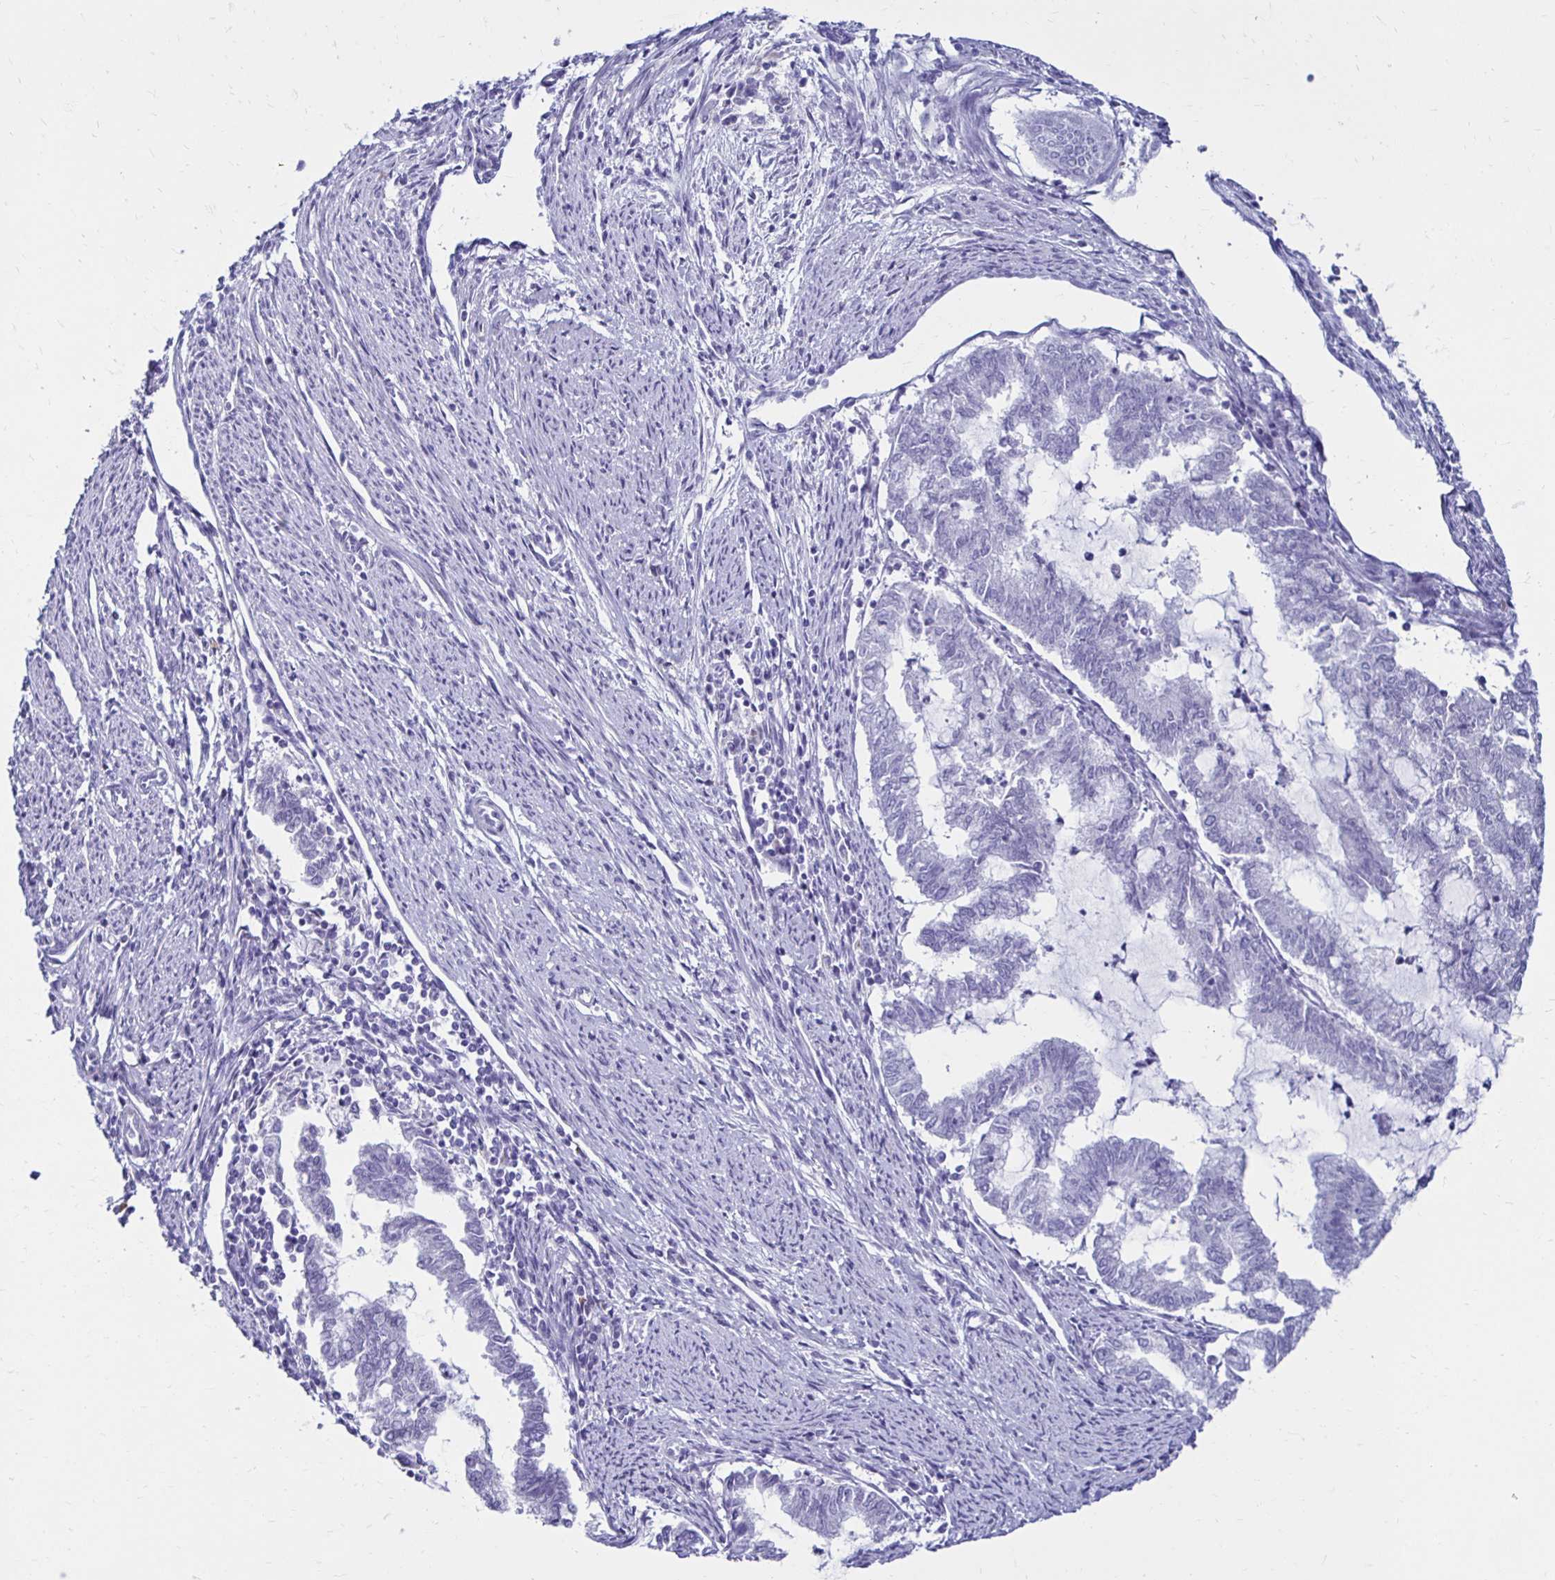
{"staining": {"intensity": "negative", "quantity": "none", "location": "none"}, "tissue": "endometrial cancer", "cell_type": "Tumor cells", "image_type": "cancer", "snomed": [{"axis": "morphology", "description": "Adenocarcinoma, NOS"}, {"axis": "topography", "description": "Endometrium"}], "caption": "Tumor cells show no significant protein staining in endometrial adenocarcinoma.", "gene": "CST5", "patient": {"sex": "female", "age": 79}}